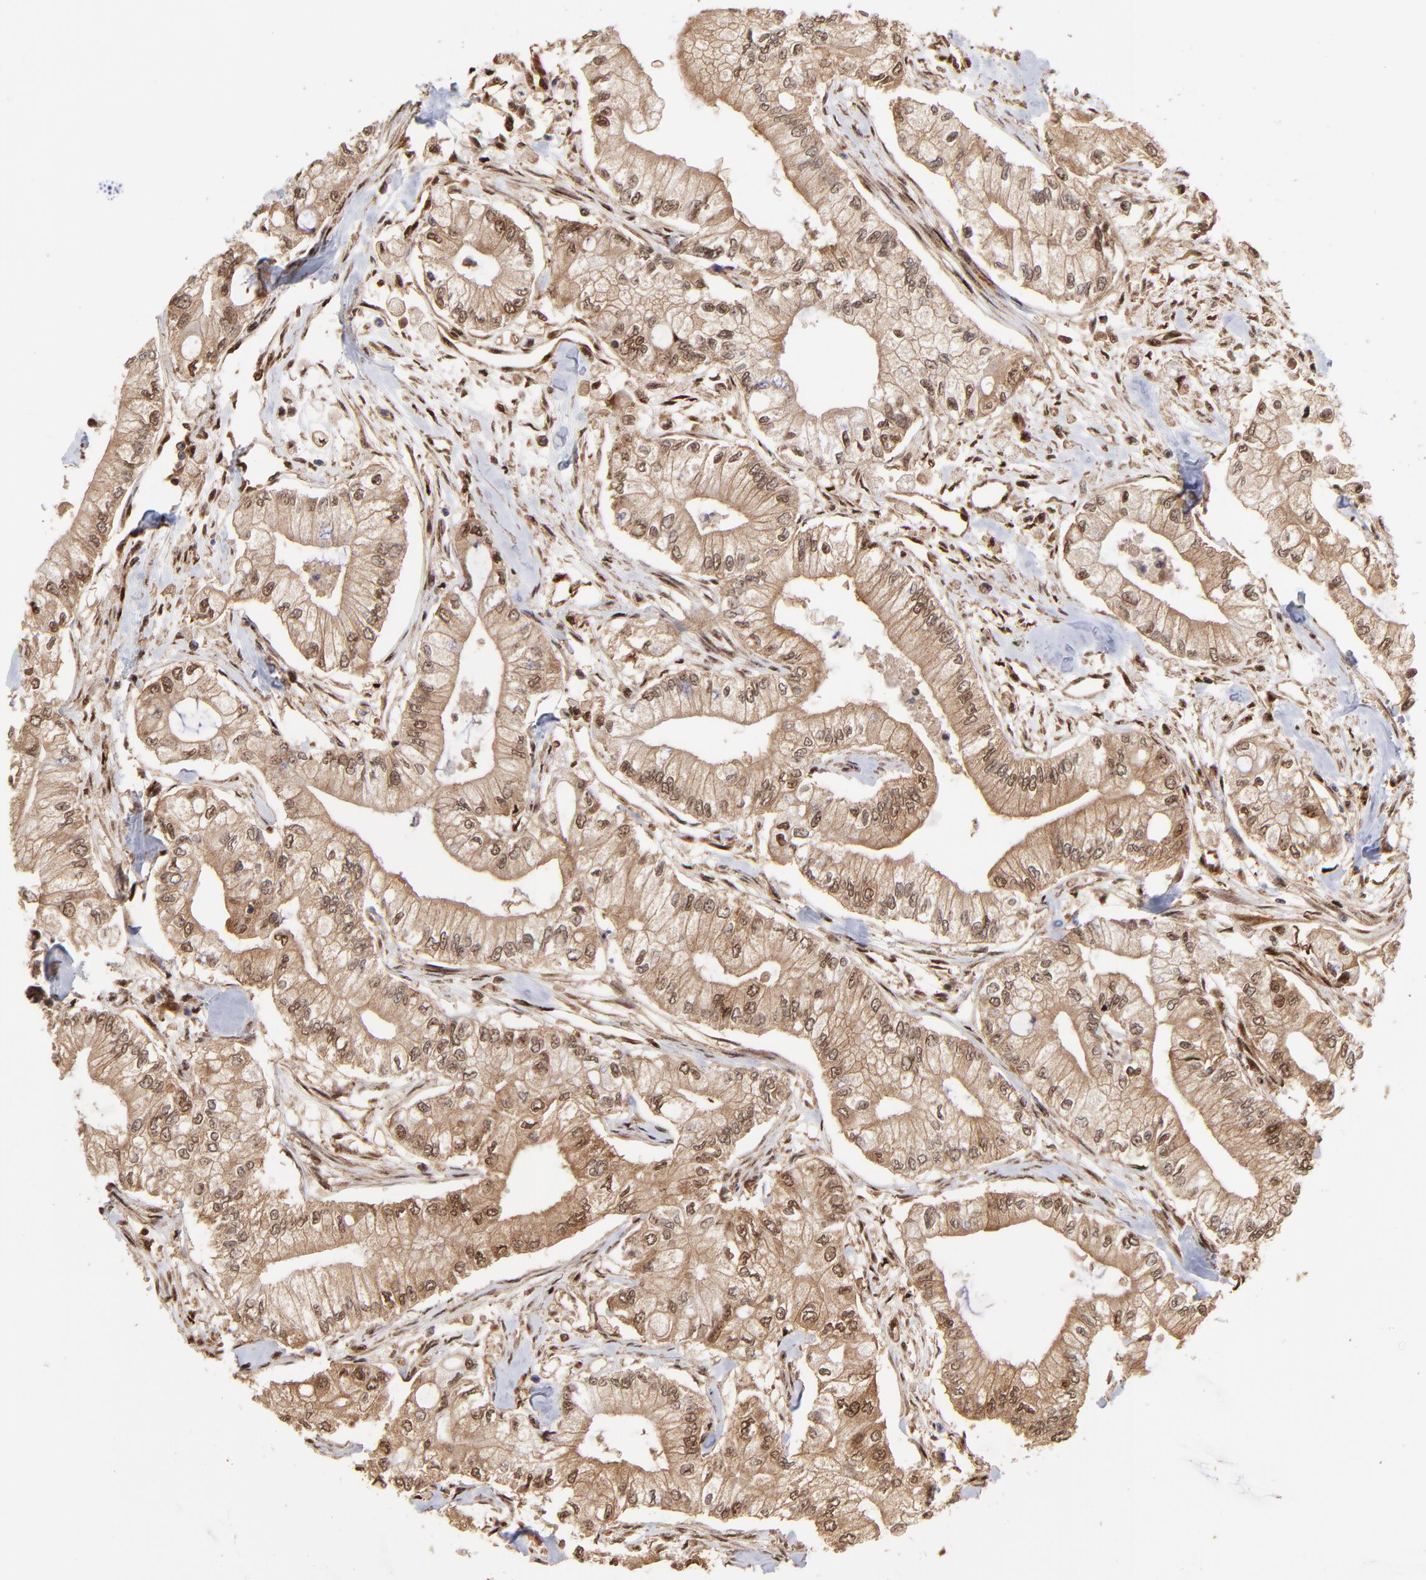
{"staining": {"intensity": "moderate", "quantity": ">75%", "location": "cytoplasmic/membranous,nuclear"}, "tissue": "pancreatic cancer", "cell_type": "Tumor cells", "image_type": "cancer", "snomed": [{"axis": "morphology", "description": "Adenocarcinoma, NOS"}, {"axis": "topography", "description": "Pancreas"}], "caption": "IHC of pancreatic cancer exhibits medium levels of moderate cytoplasmic/membranous and nuclear expression in about >75% of tumor cells.", "gene": "PSMD14", "patient": {"sex": "male", "age": 79}}